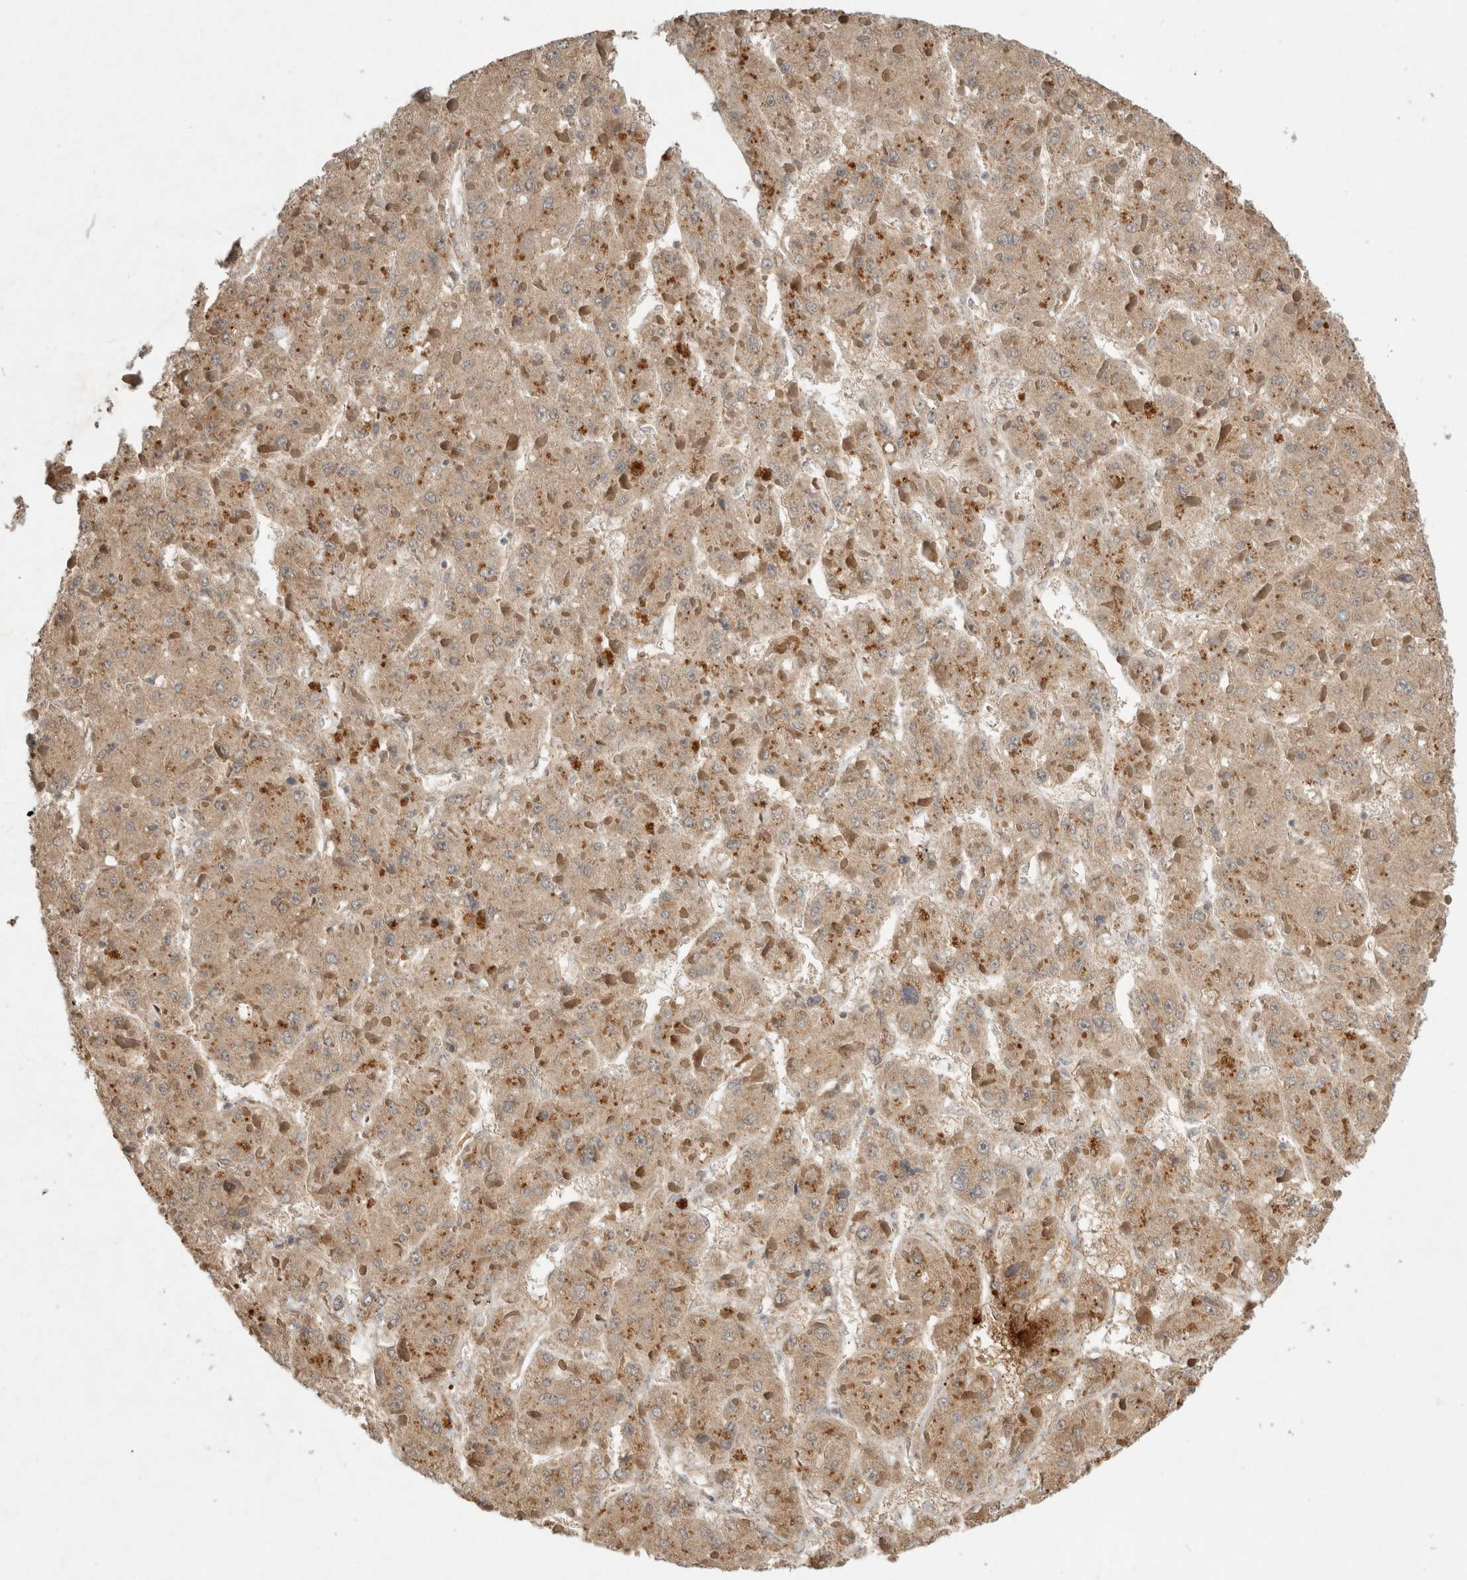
{"staining": {"intensity": "weak", "quantity": ">75%", "location": "cytoplasmic/membranous"}, "tissue": "liver cancer", "cell_type": "Tumor cells", "image_type": "cancer", "snomed": [{"axis": "morphology", "description": "Carcinoma, Hepatocellular, NOS"}, {"axis": "topography", "description": "Liver"}], "caption": "Hepatocellular carcinoma (liver) stained with a protein marker shows weak staining in tumor cells.", "gene": "LOXL2", "patient": {"sex": "female", "age": 73}}